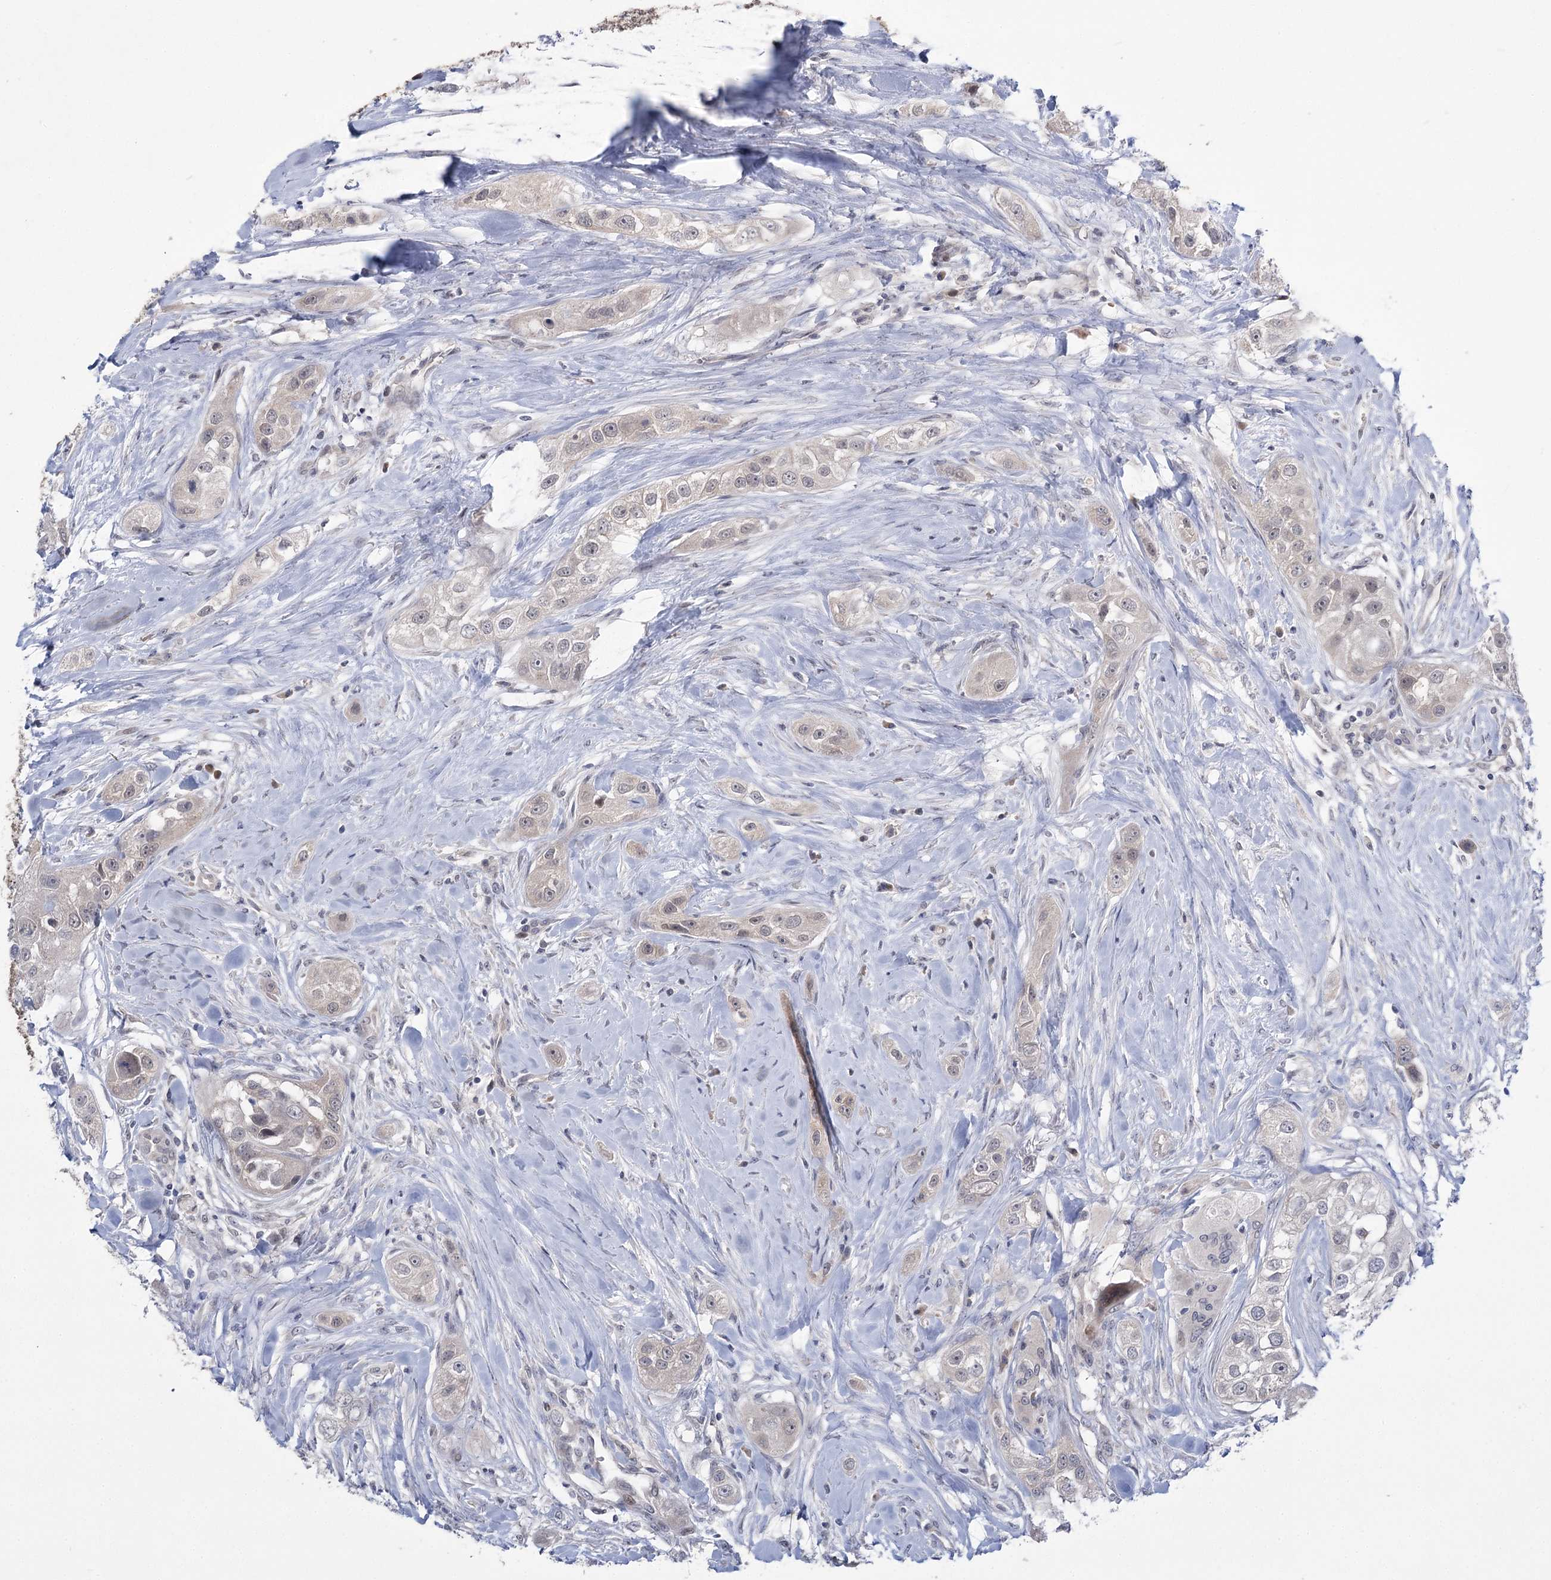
{"staining": {"intensity": "negative", "quantity": "none", "location": "none"}, "tissue": "head and neck cancer", "cell_type": "Tumor cells", "image_type": "cancer", "snomed": [{"axis": "morphology", "description": "Normal tissue, NOS"}, {"axis": "morphology", "description": "Squamous cell carcinoma, NOS"}, {"axis": "topography", "description": "Skeletal muscle"}, {"axis": "topography", "description": "Head-Neck"}], "caption": "Head and neck cancer (squamous cell carcinoma) stained for a protein using immunohistochemistry (IHC) displays no staining tumor cells.", "gene": "PHYHIPL", "patient": {"sex": "male", "age": 51}}